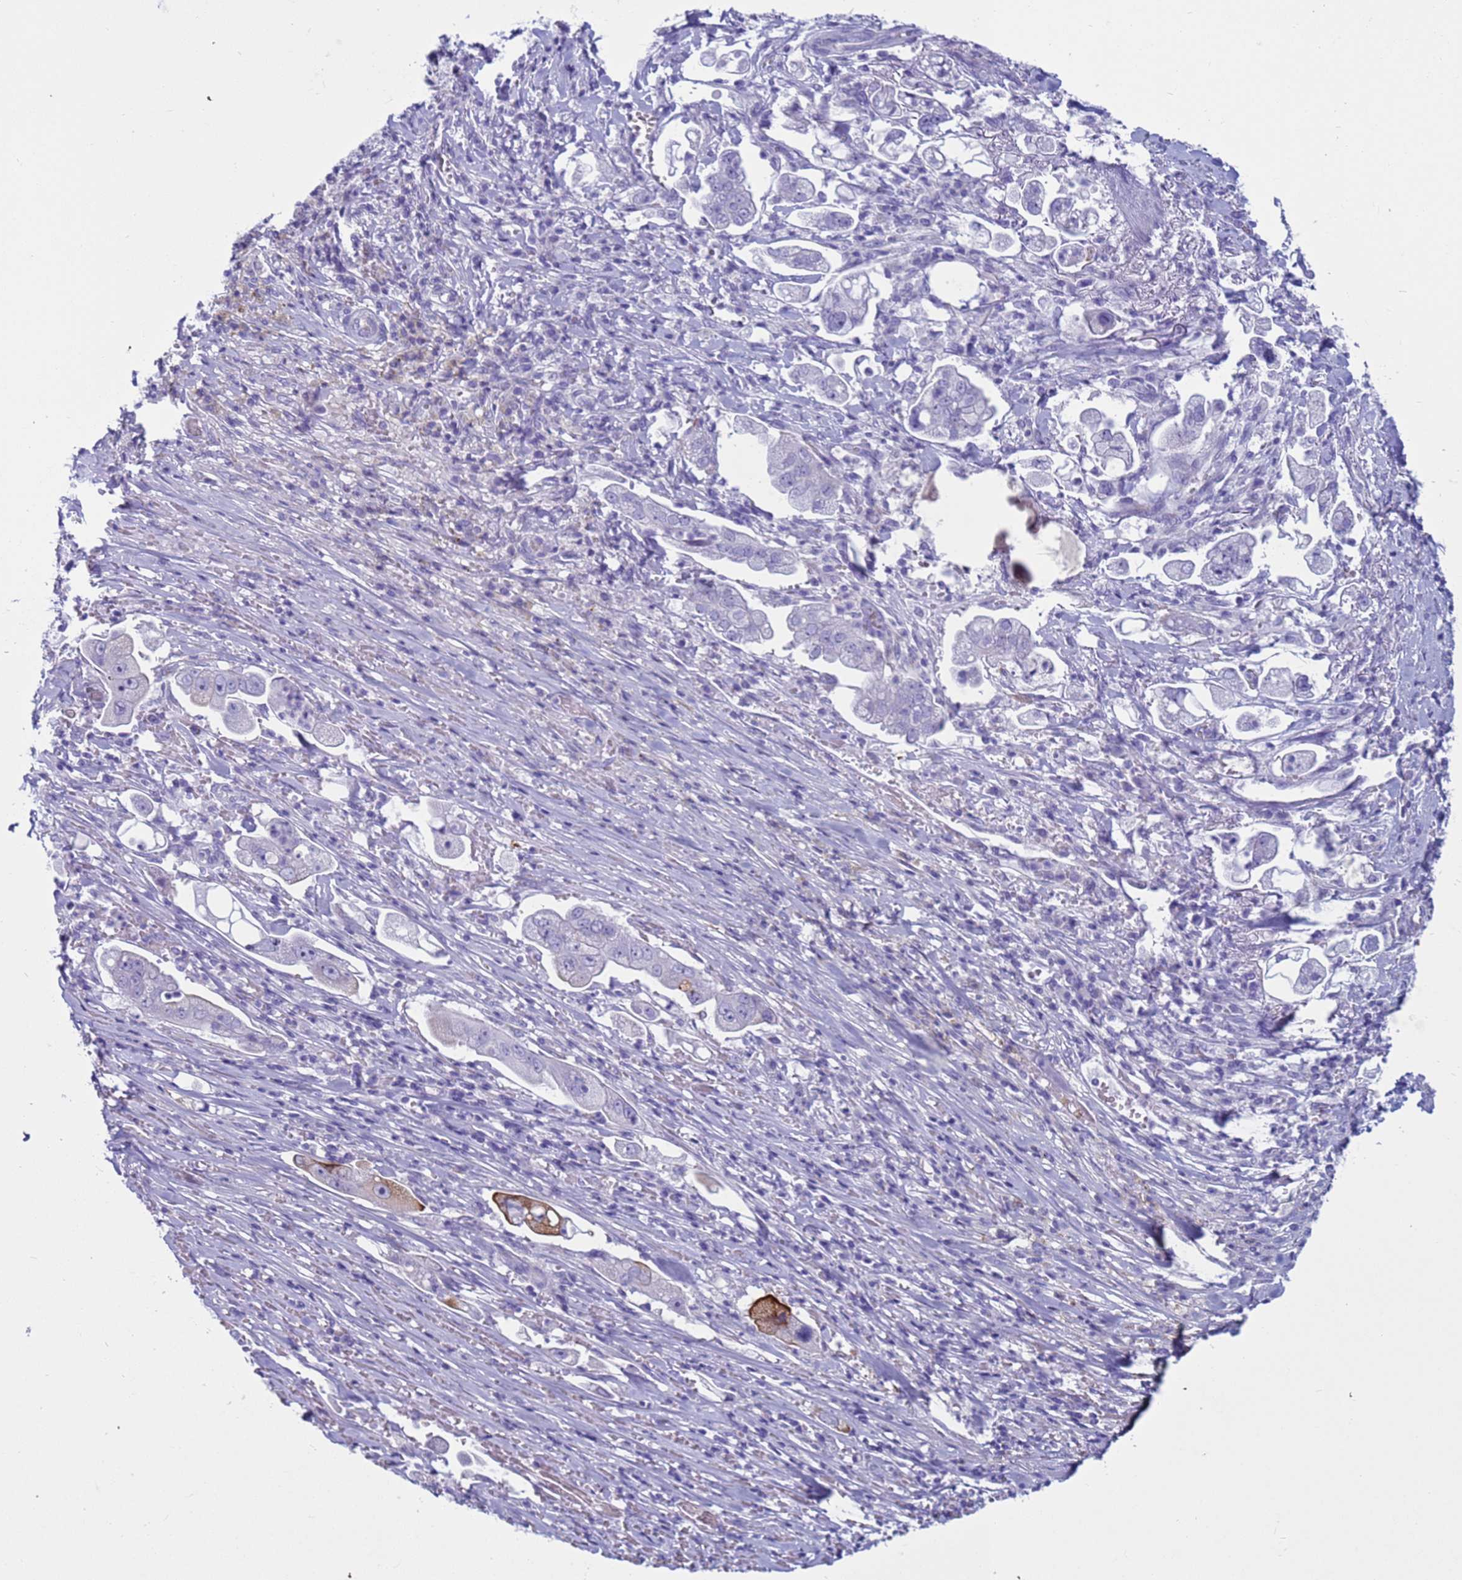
{"staining": {"intensity": "moderate", "quantity": "<25%", "location": "cytoplasmic/membranous"}, "tissue": "stomach cancer", "cell_type": "Tumor cells", "image_type": "cancer", "snomed": [{"axis": "morphology", "description": "Adenocarcinoma, NOS"}, {"axis": "topography", "description": "Stomach"}], "caption": "Stomach adenocarcinoma stained for a protein demonstrates moderate cytoplasmic/membranous positivity in tumor cells. The staining was performed using DAB to visualize the protein expression in brown, while the nuclei were stained in blue with hematoxylin (Magnification: 20x).", "gene": "CST4", "patient": {"sex": "male", "age": 62}}